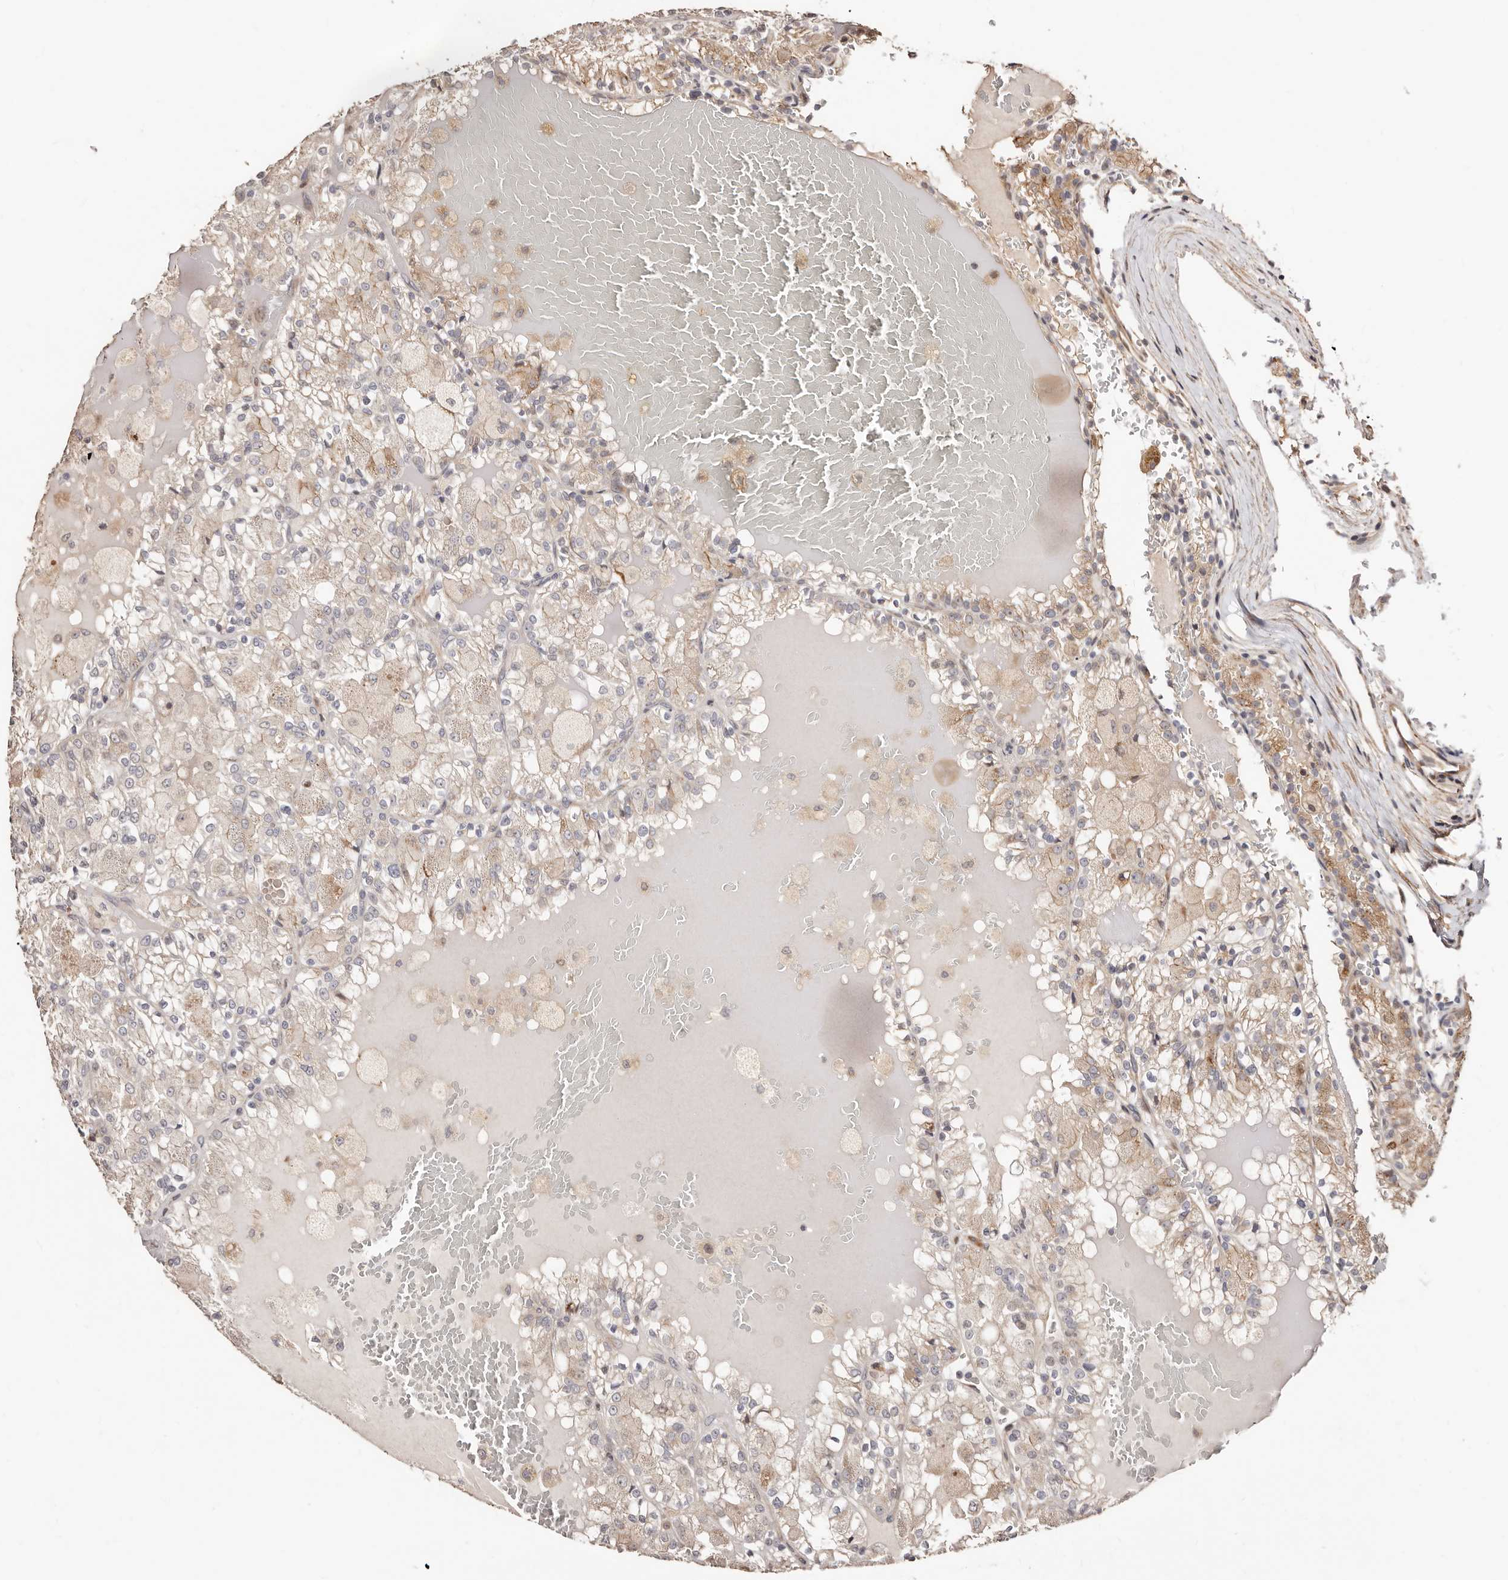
{"staining": {"intensity": "negative", "quantity": "none", "location": "none"}, "tissue": "renal cancer", "cell_type": "Tumor cells", "image_type": "cancer", "snomed": [{"axis": "morphology", "description": "Adenocarcinoma, NOS"}, {"axis": "topography", "description": "Kidney"}], "caption": "IHC photomicrograph of human adenocarcinoma (renal) stained for a protein (brown), which displays no staining in tumor cells.", "gene": "APOL6", "patient": {"sex": "female", "age": 56}}